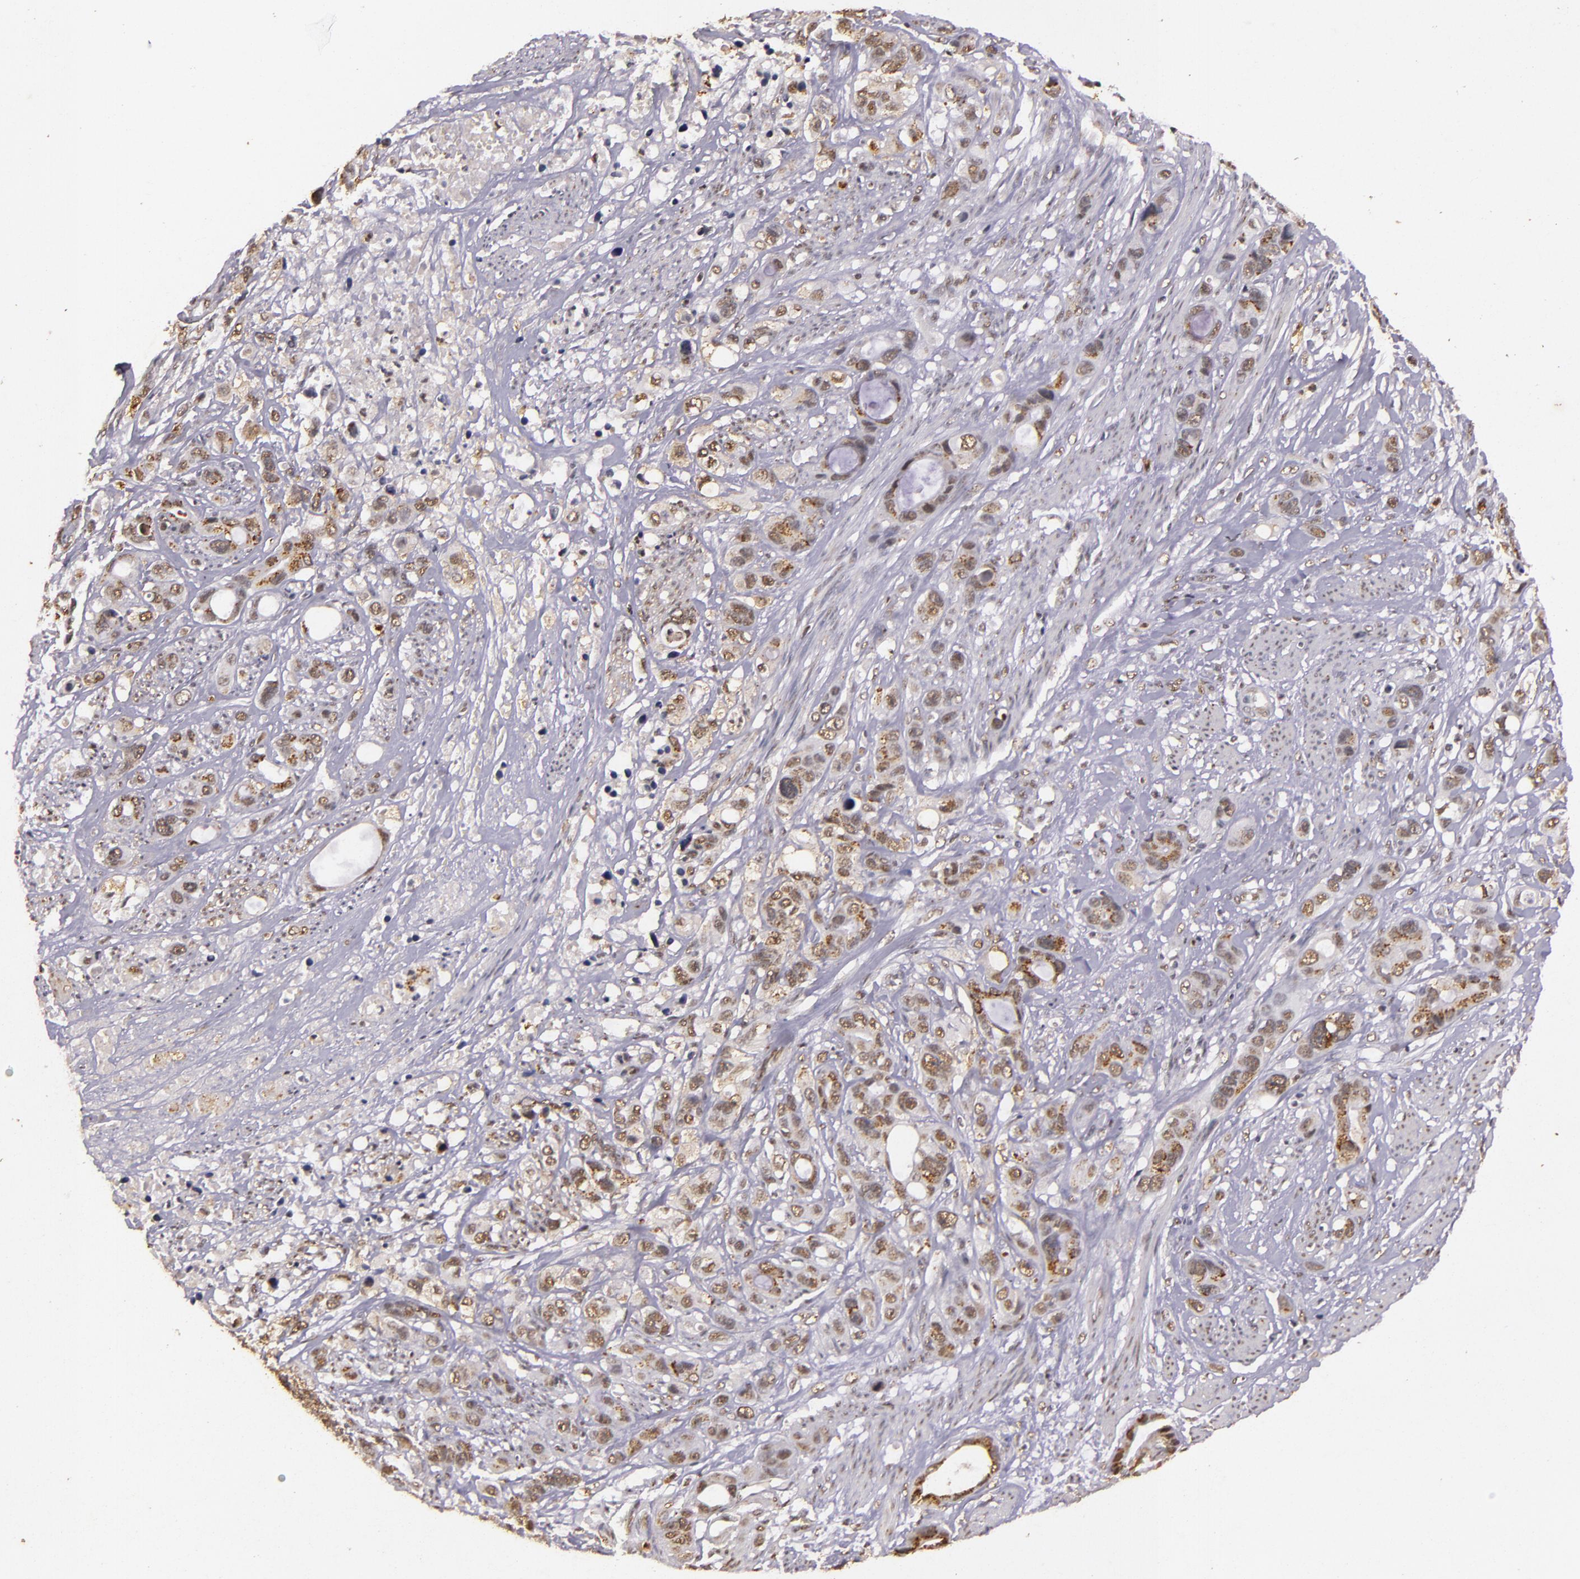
{"staining": {"intensity": "weak", "quantity": ">75%", "location": "nuclear"}, "tissue": "stomach cancer", "cell_type": "Tumor cells", "image_type": "cancer", "snomed": [{"axis": "morphology", "description": "Adenocarcinoma, NOS"}, {"axis": "topography", "description": "Stomach, upper"}], "caption": "Immunohistochemistry (IHC) of stomach cancer shows low levels of weak nuclear positivity in about >75% of tumor cells.", "gene": "CBX3", "patient": {"sex": "male", "age": 47}}